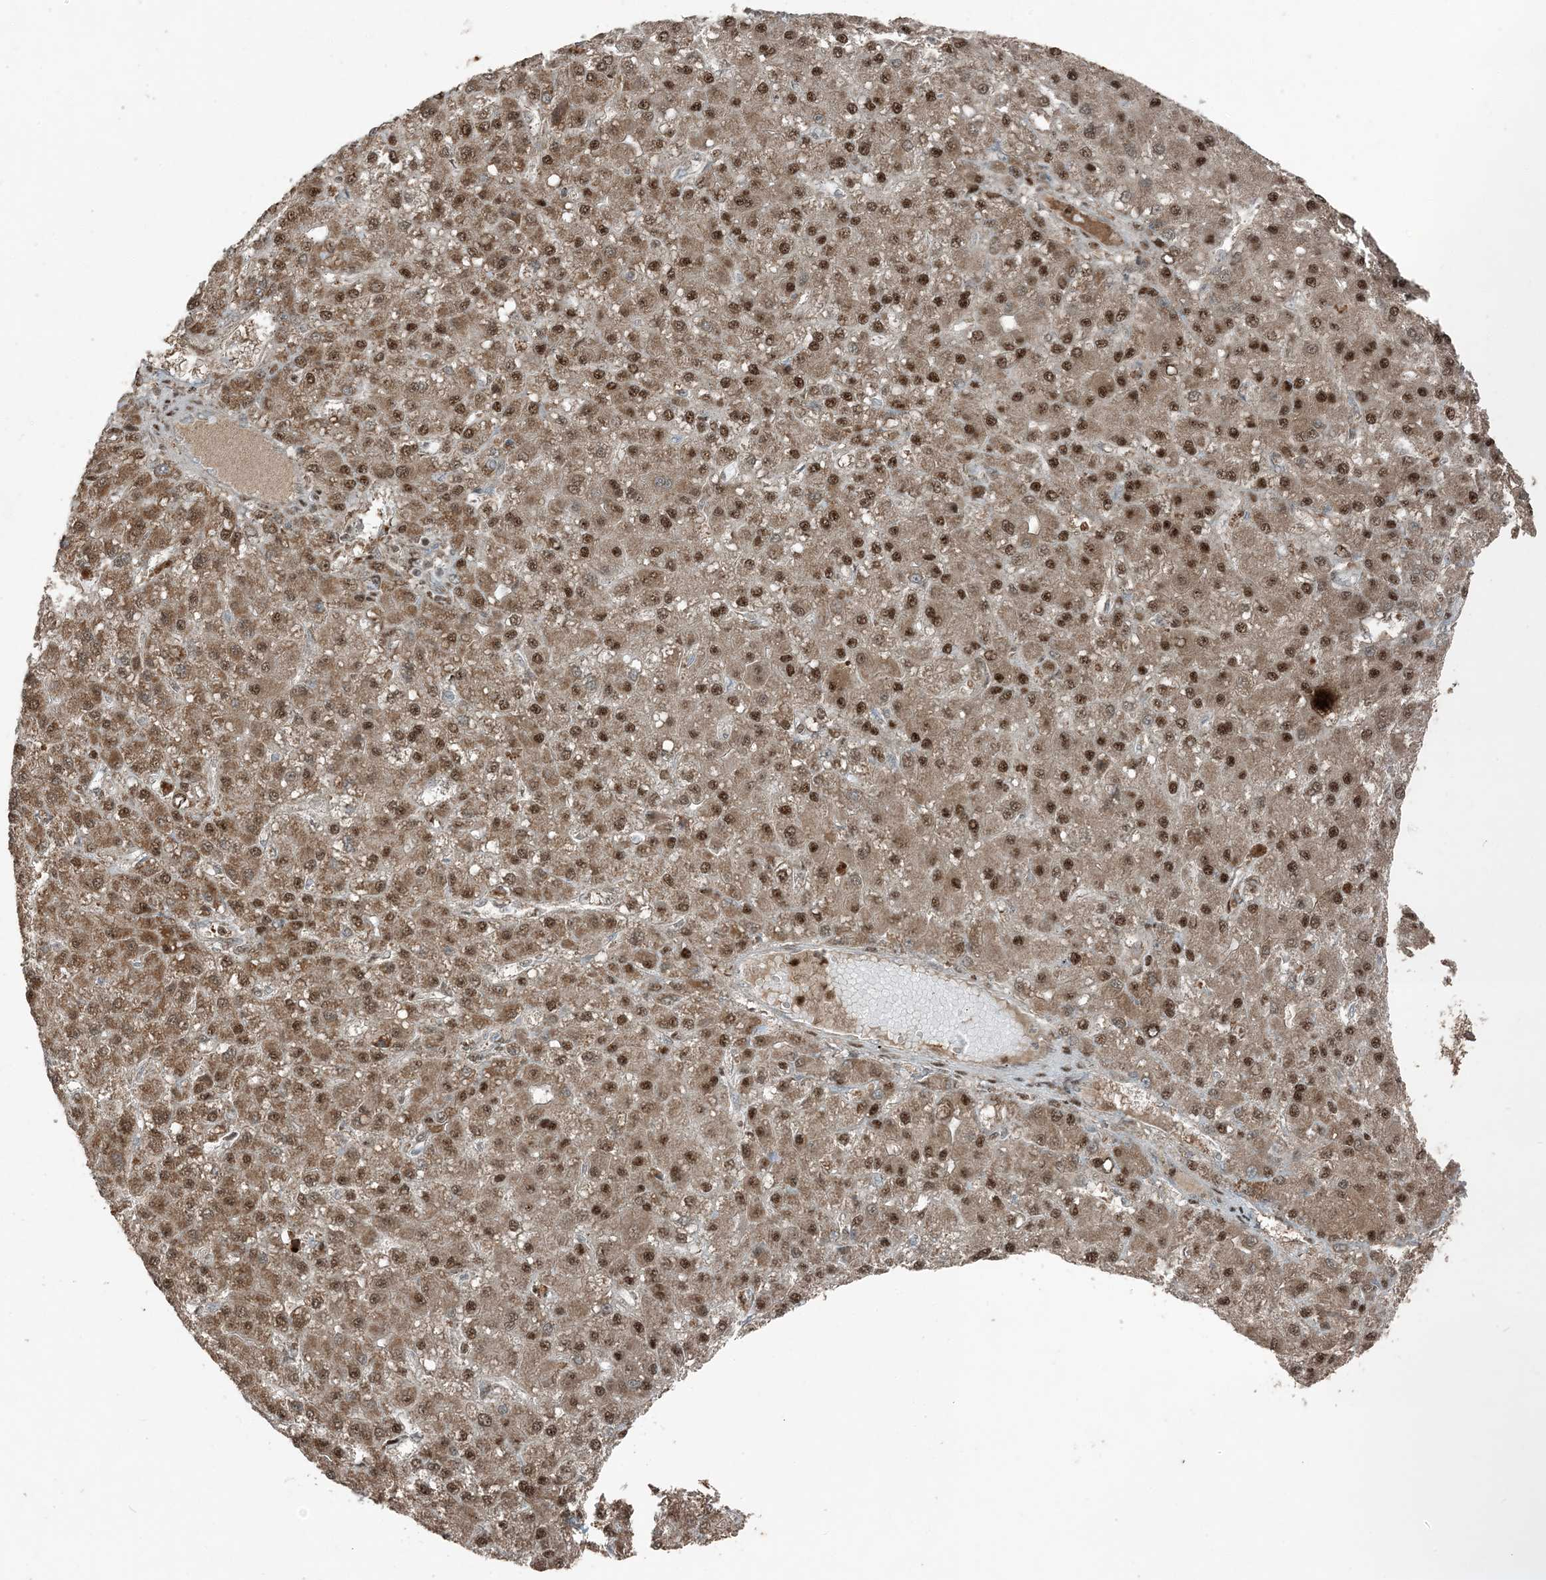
{"staining": {"intensity": "moderate", "quantity": ">75%", "location": "cytoplasmic/membranous,nuclear"}, "tissue": "liver cancer", "cell_type": "Tumor cells", "image_type": "cancer", "snomed": [{"axis": "morphology", "description": "Carcinoma, Hepatocellular, NOS"}, {"axis": "topography", "description": "Liver"}], "caption": "This is an image of IHC staining of liver cancer (hepatocellular carcinoma), which shows moderate positivity in the cytoplasmic/membranous and nuclear of tumor cells.", "gene": "TADA2B", "patient": {"sex": "male", "age": 67}}